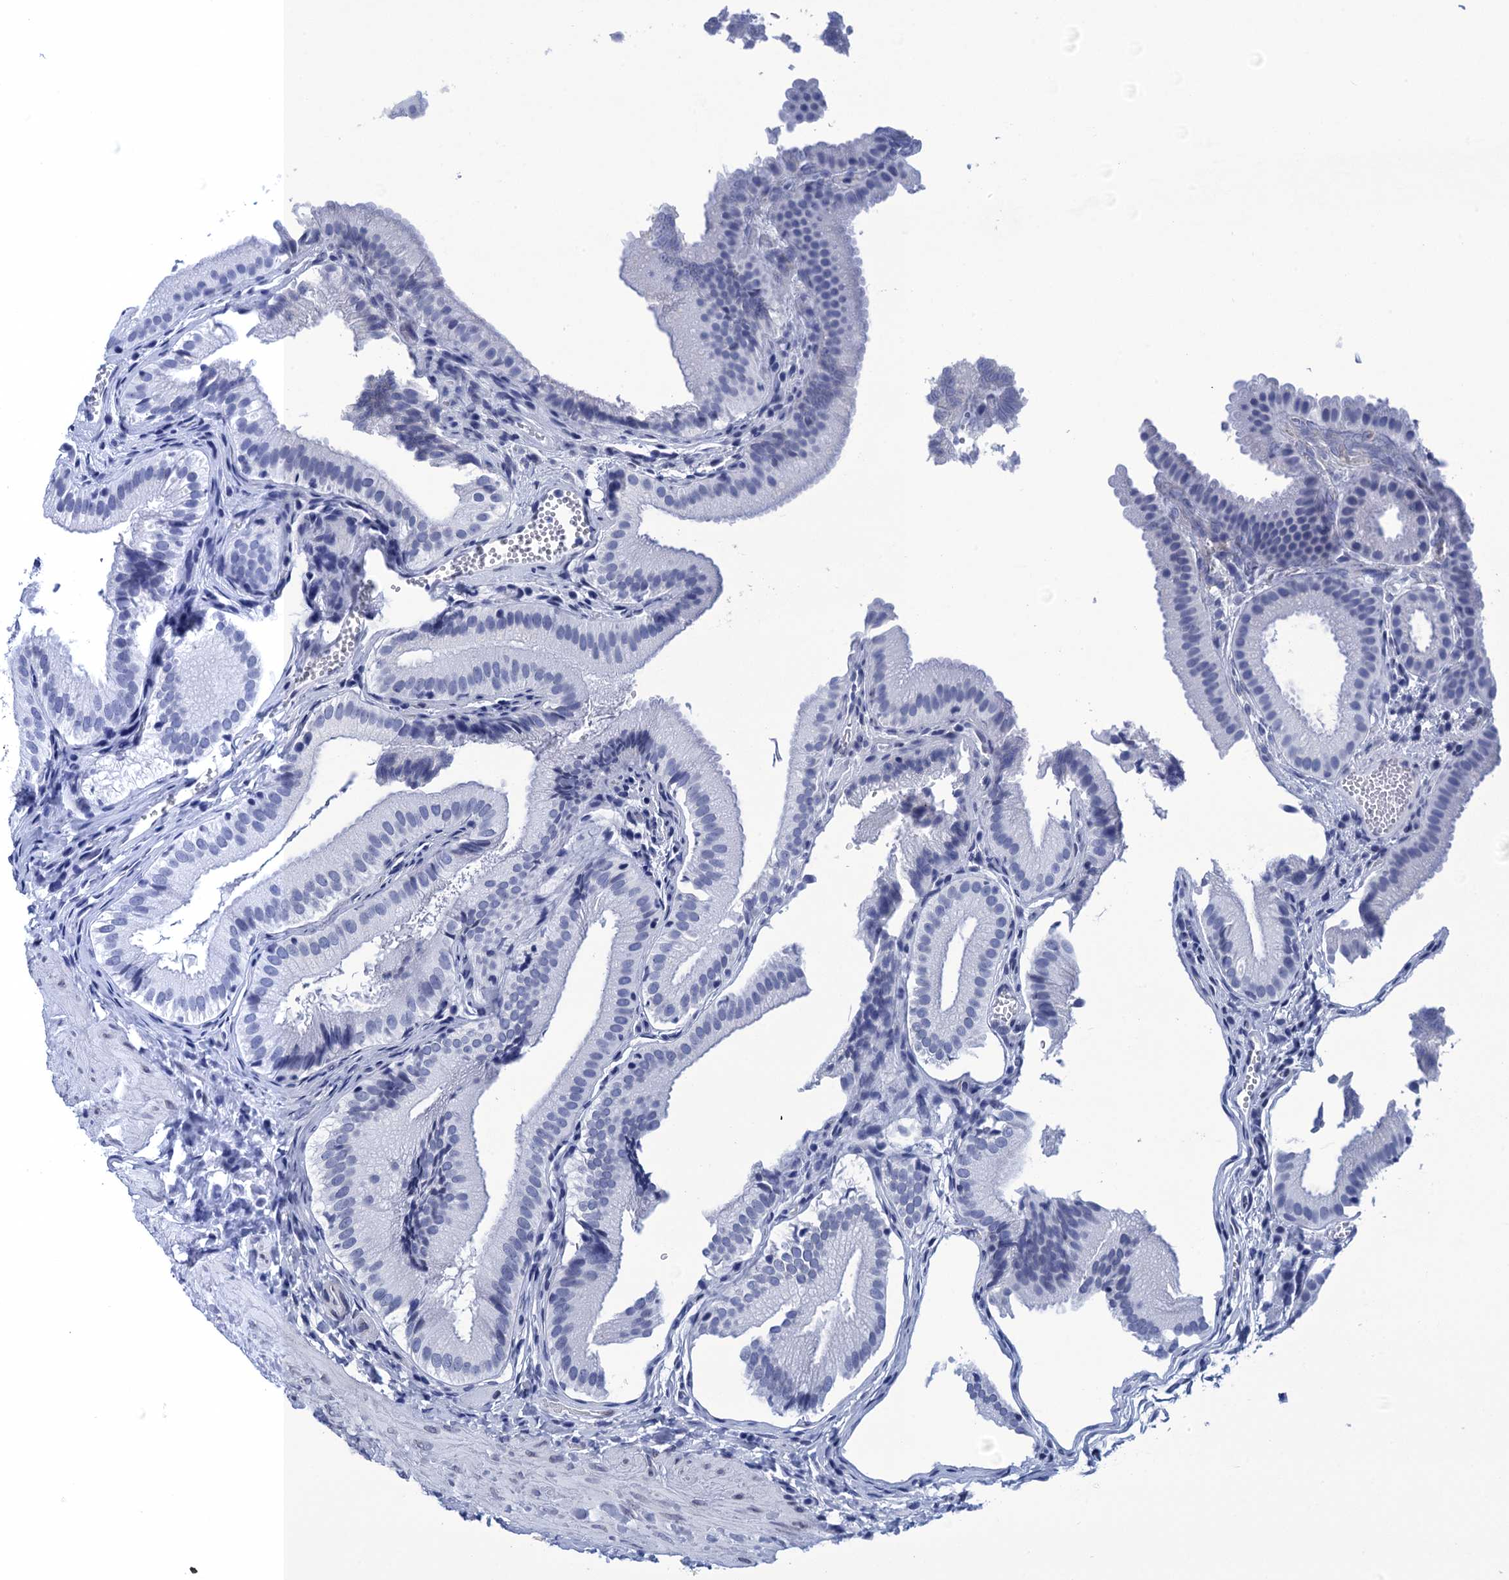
{"staining": {"intensity": "negative", "quantity": "none", "location": "none"}, "tissue": "gallbladder", "cell_type": "Glandular cells", "image_type": "normal", "snomed": [{"axis": "morphology", "description": "Normal tissue, NOS"}, {"axis": "topography", "description": "Gallbladder"}], "caption": "Immunohistochemistry (IHC) histopathology image of normal human gallbladder stained for a protein (brown), which exhibits no staining in glandular cells. (Brightfield microscopy of DAB immunohistochemistry (IHC) at high magnification).", "gene": "METTL25", "patient": {"sex": "female", "age": 30}}